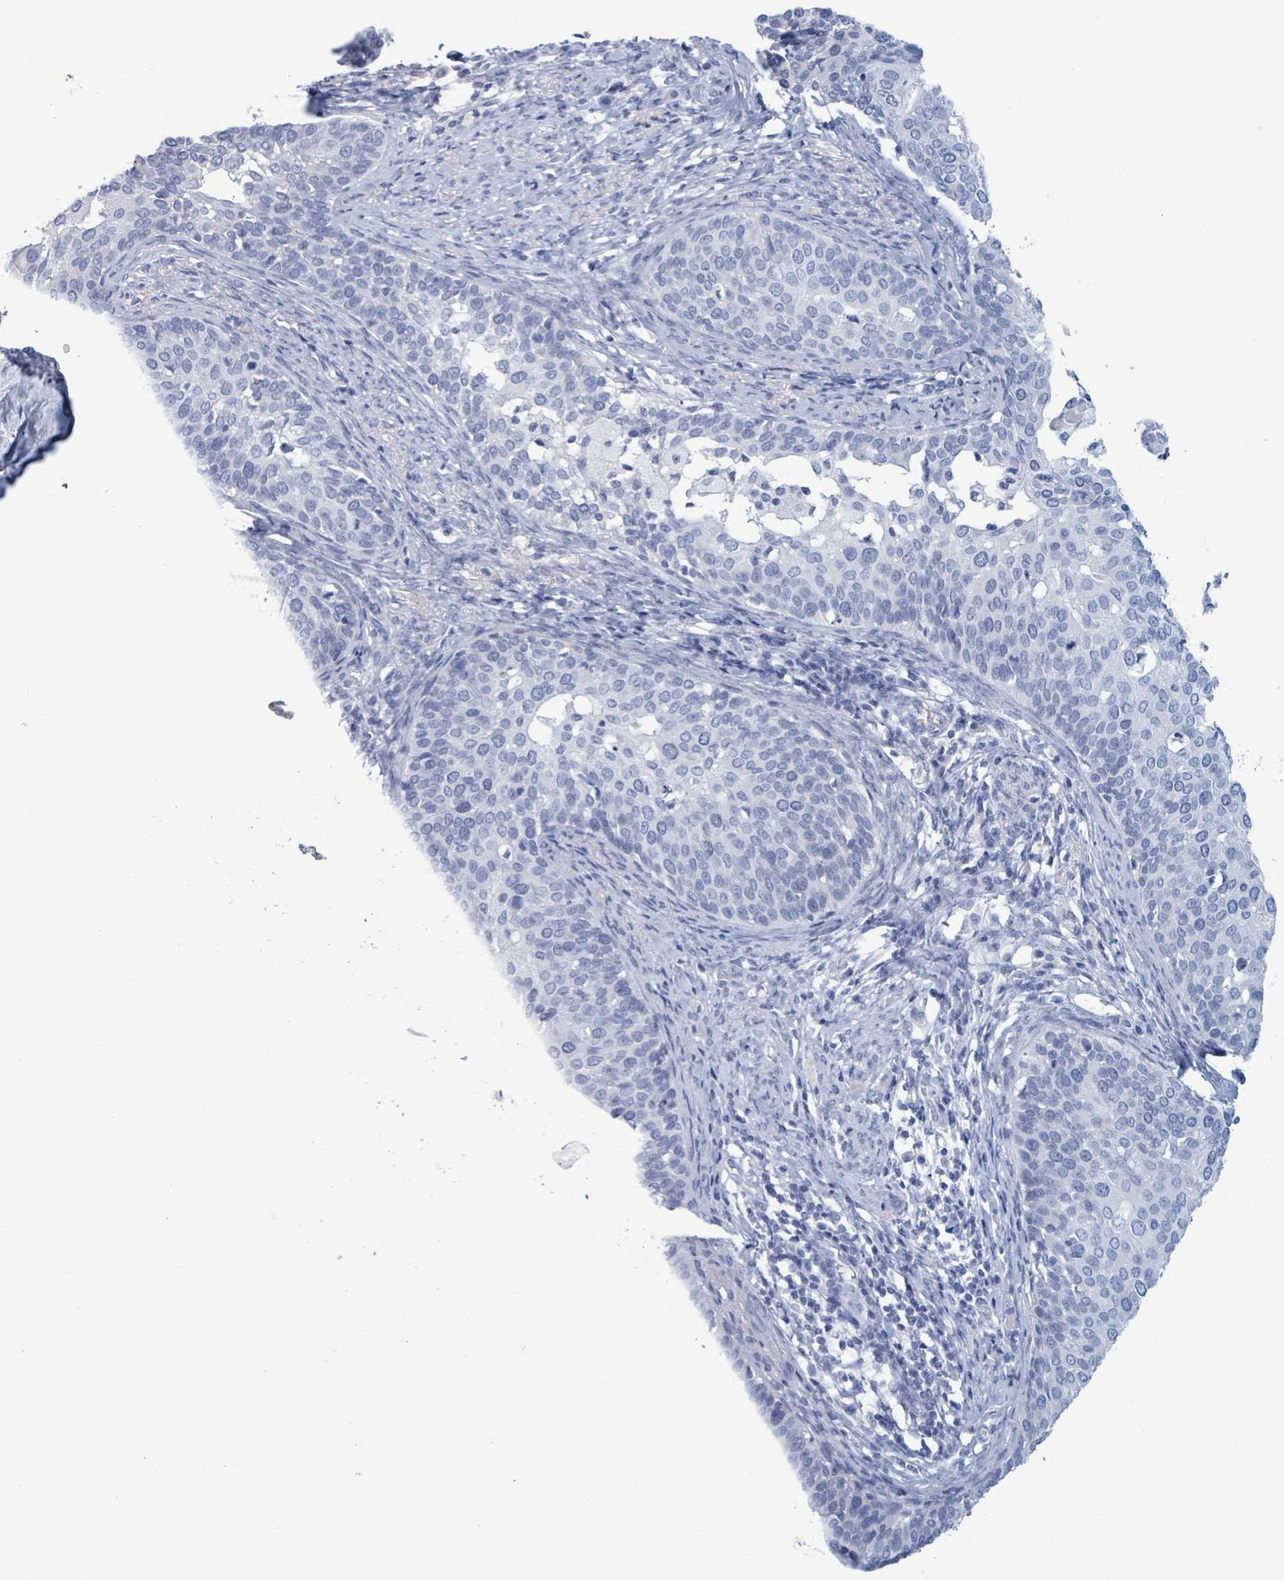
{"staining": {"intensity": "negative", "quantity": "none", "location": "none"}, "tissue": "cervical cancer", "cell_type": "Tumor cells", "image_type": "cancer", "snomed": [{"axis": "morphology", "description": "Squamous cell carcinoma, NOS"}, {"axis": "topography", "description": "Cervix"}], "caption": "A photomicrograph of human cervical cancer (squamous cell carcinoma) is negative for staining in tumor cells.", "gene": "KLK4", "patient": {"sex": "female", "age": 44}}